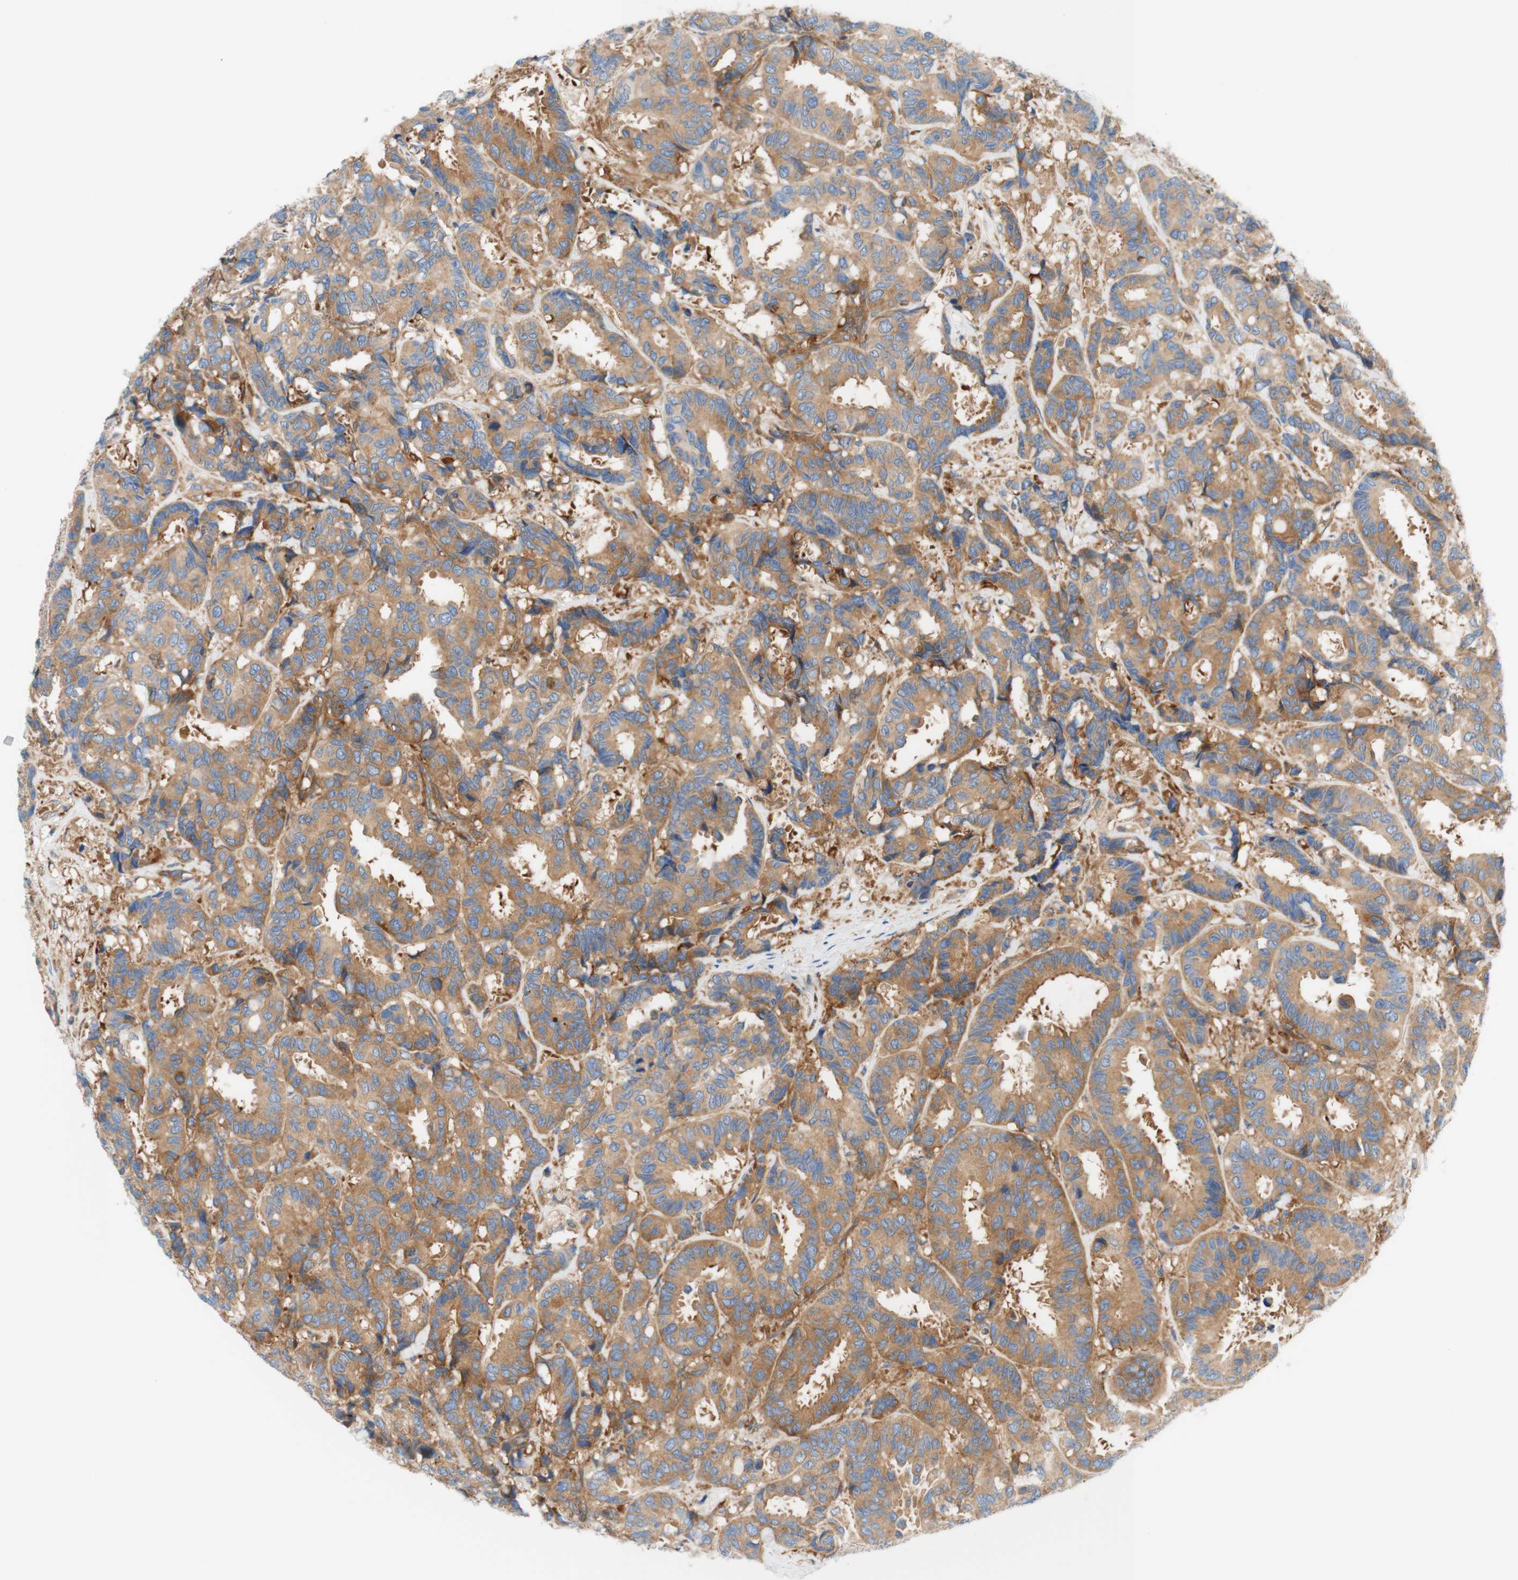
{"staining": {"intensity": "moderate", "quantity": ">75%", "location": "cytoplasmic/membranous"}, "tissue": "breast cancer", "cell_type": "Tumor cells", "image_type": "cancer", "snomed": [{"axis": "morphology", "description": "Duct carcinoma"}, {"axis": "topography", "description": "Breast"}], "caption": "A histopathology image showing moderate cytoplasmic/membranous expression in about >75% of tumor cells in breast cancer (invasive ductal carcinoma), as visualized by brown immunohistochemical staining.", "gene": "STOM", "patient": {"sex": "female", "age": 87}}